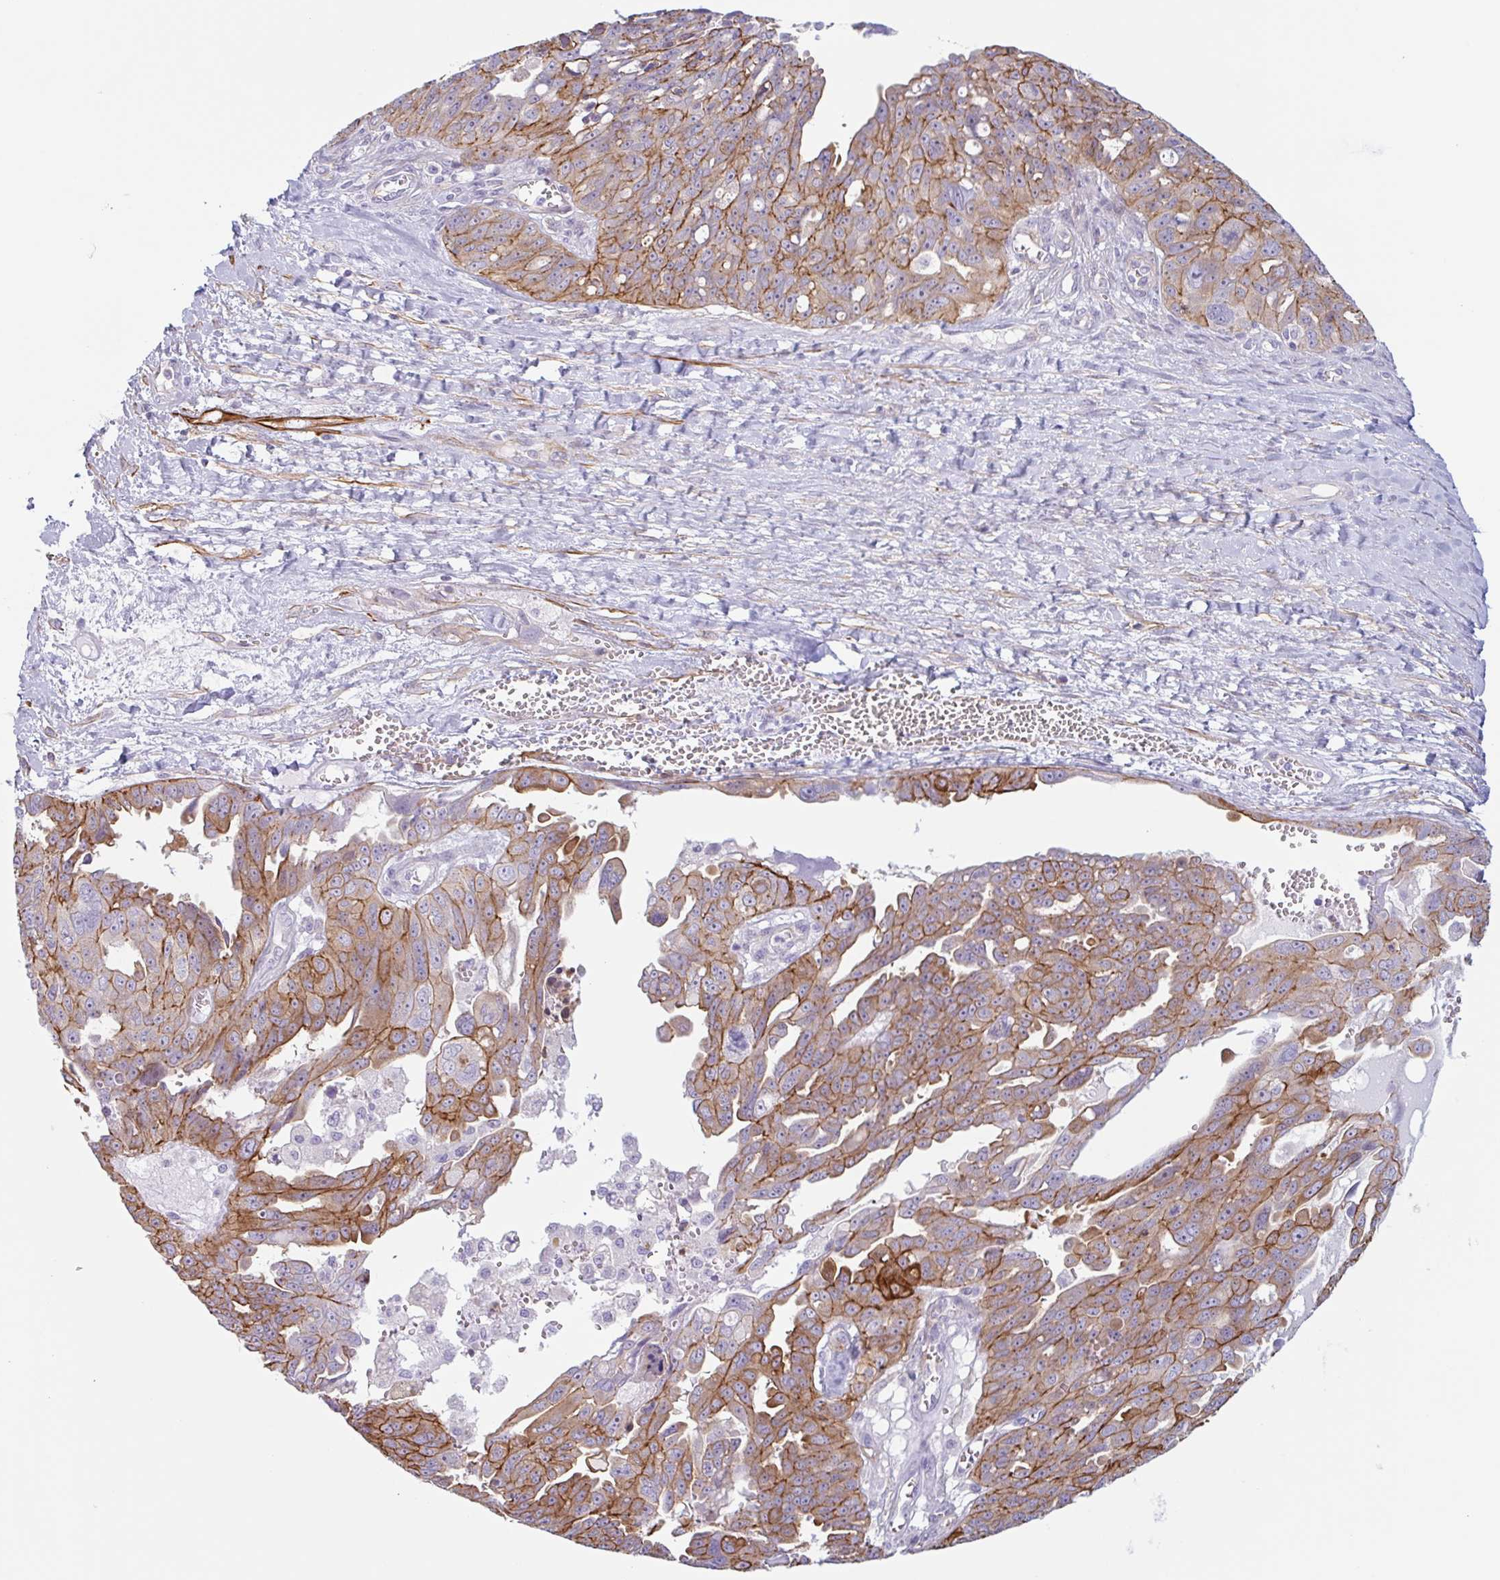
{"staining": {"intensity": "moderate", "quantity": ">75%", "location": "cytoplasmic/membranous"}, "tissue": "ovarian cancer", "cell_type": "Tumor cells", "image_type": "cancer", "snomed": [{"axis": "morphology", "description": "Carcinoma, endometroid"}, {"axis": "topography", "description": "Ovary"}], "caption": "The immunohistochemical stain labels moderate cytoplasmic/membranous positivity in tumor cells of ovarian endometroid carcinoma tissue.", "gene": "MYH10", "patient": {"sex": "female", "age": 70}}